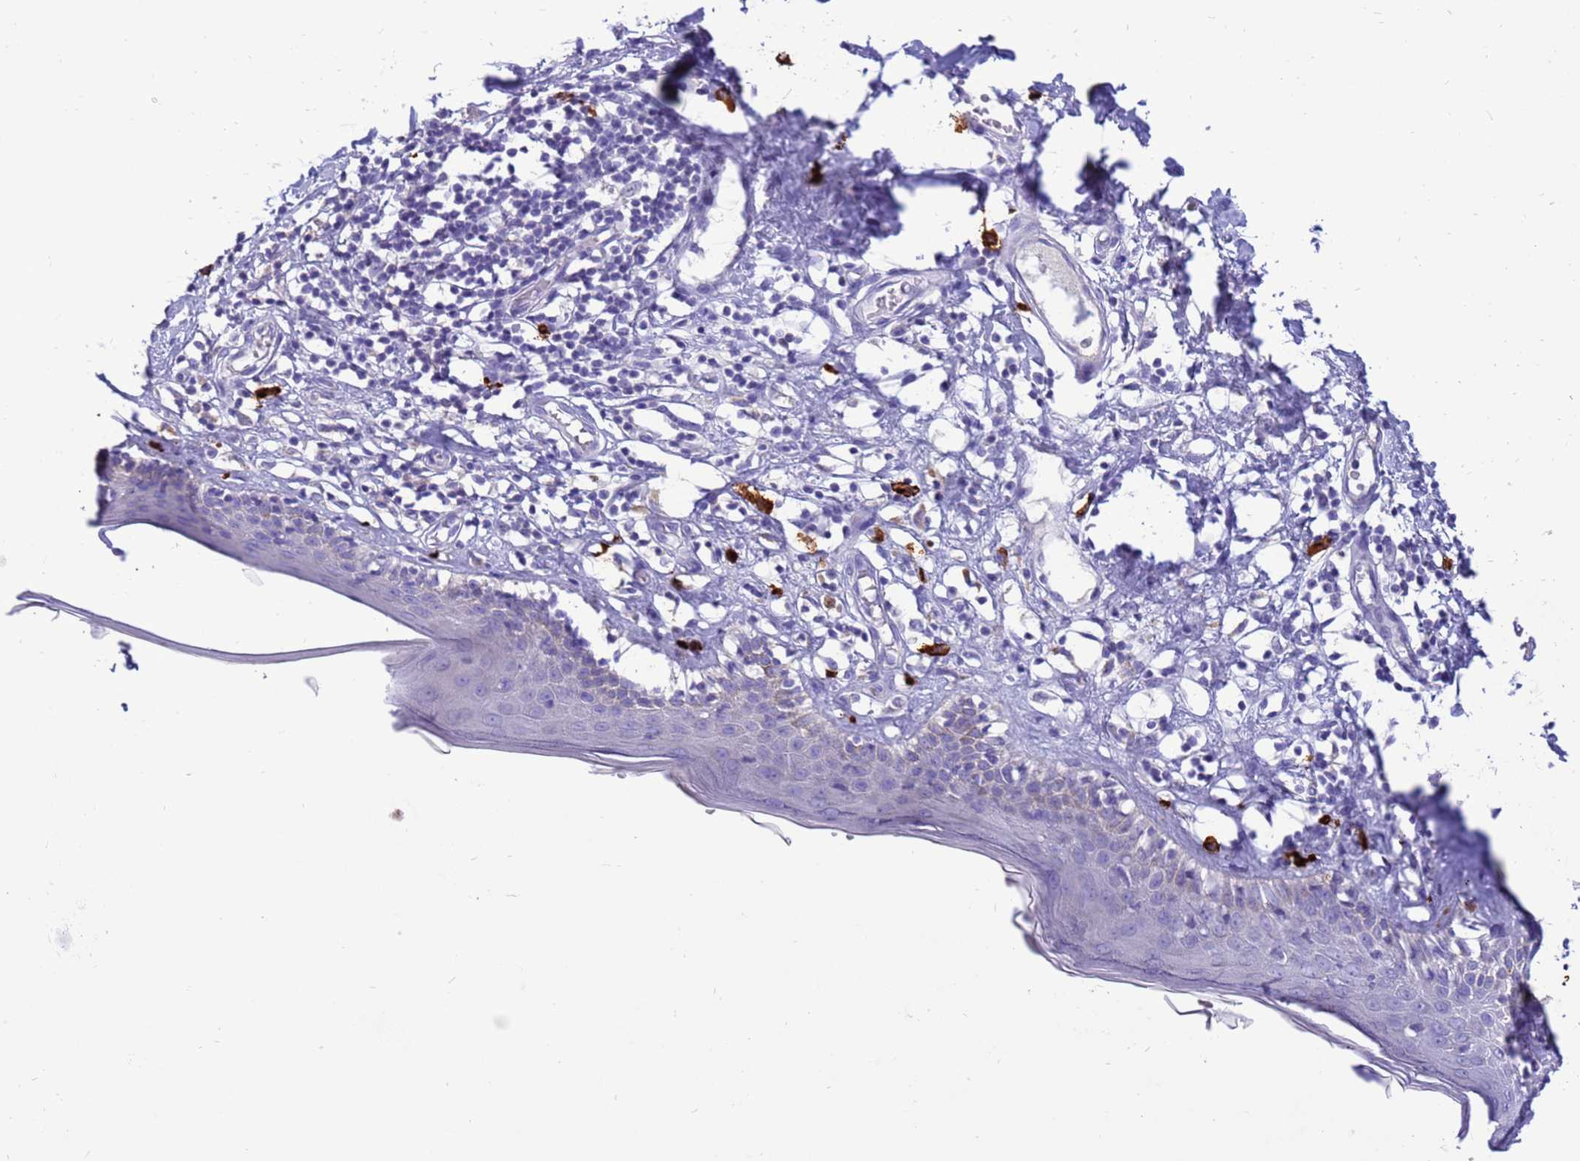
{"staining": {"intensity": "negative", "quantity": "none", "location": "none"}, "tissue": "skin", "cell_type": "Epidermal cells", "image_type": "normal", "snomed": [{"axis": "morphology", "description": "Normal tissue, NOS"}, {"axis": "topography", "description": "Adipose tissue"}, {"axis": "topography", "description": "Vascular tissue"}, {"axis": "topography", "description": "Vulva"}, {"axis": "topography", "description": "Peripheral nerve tissue"}], "caption": "This is an IHC image of normal human skin. There is no staining in epidermal cells.", "gene": "PDE10A", "patient": {"sex": "female", "age": 86}}